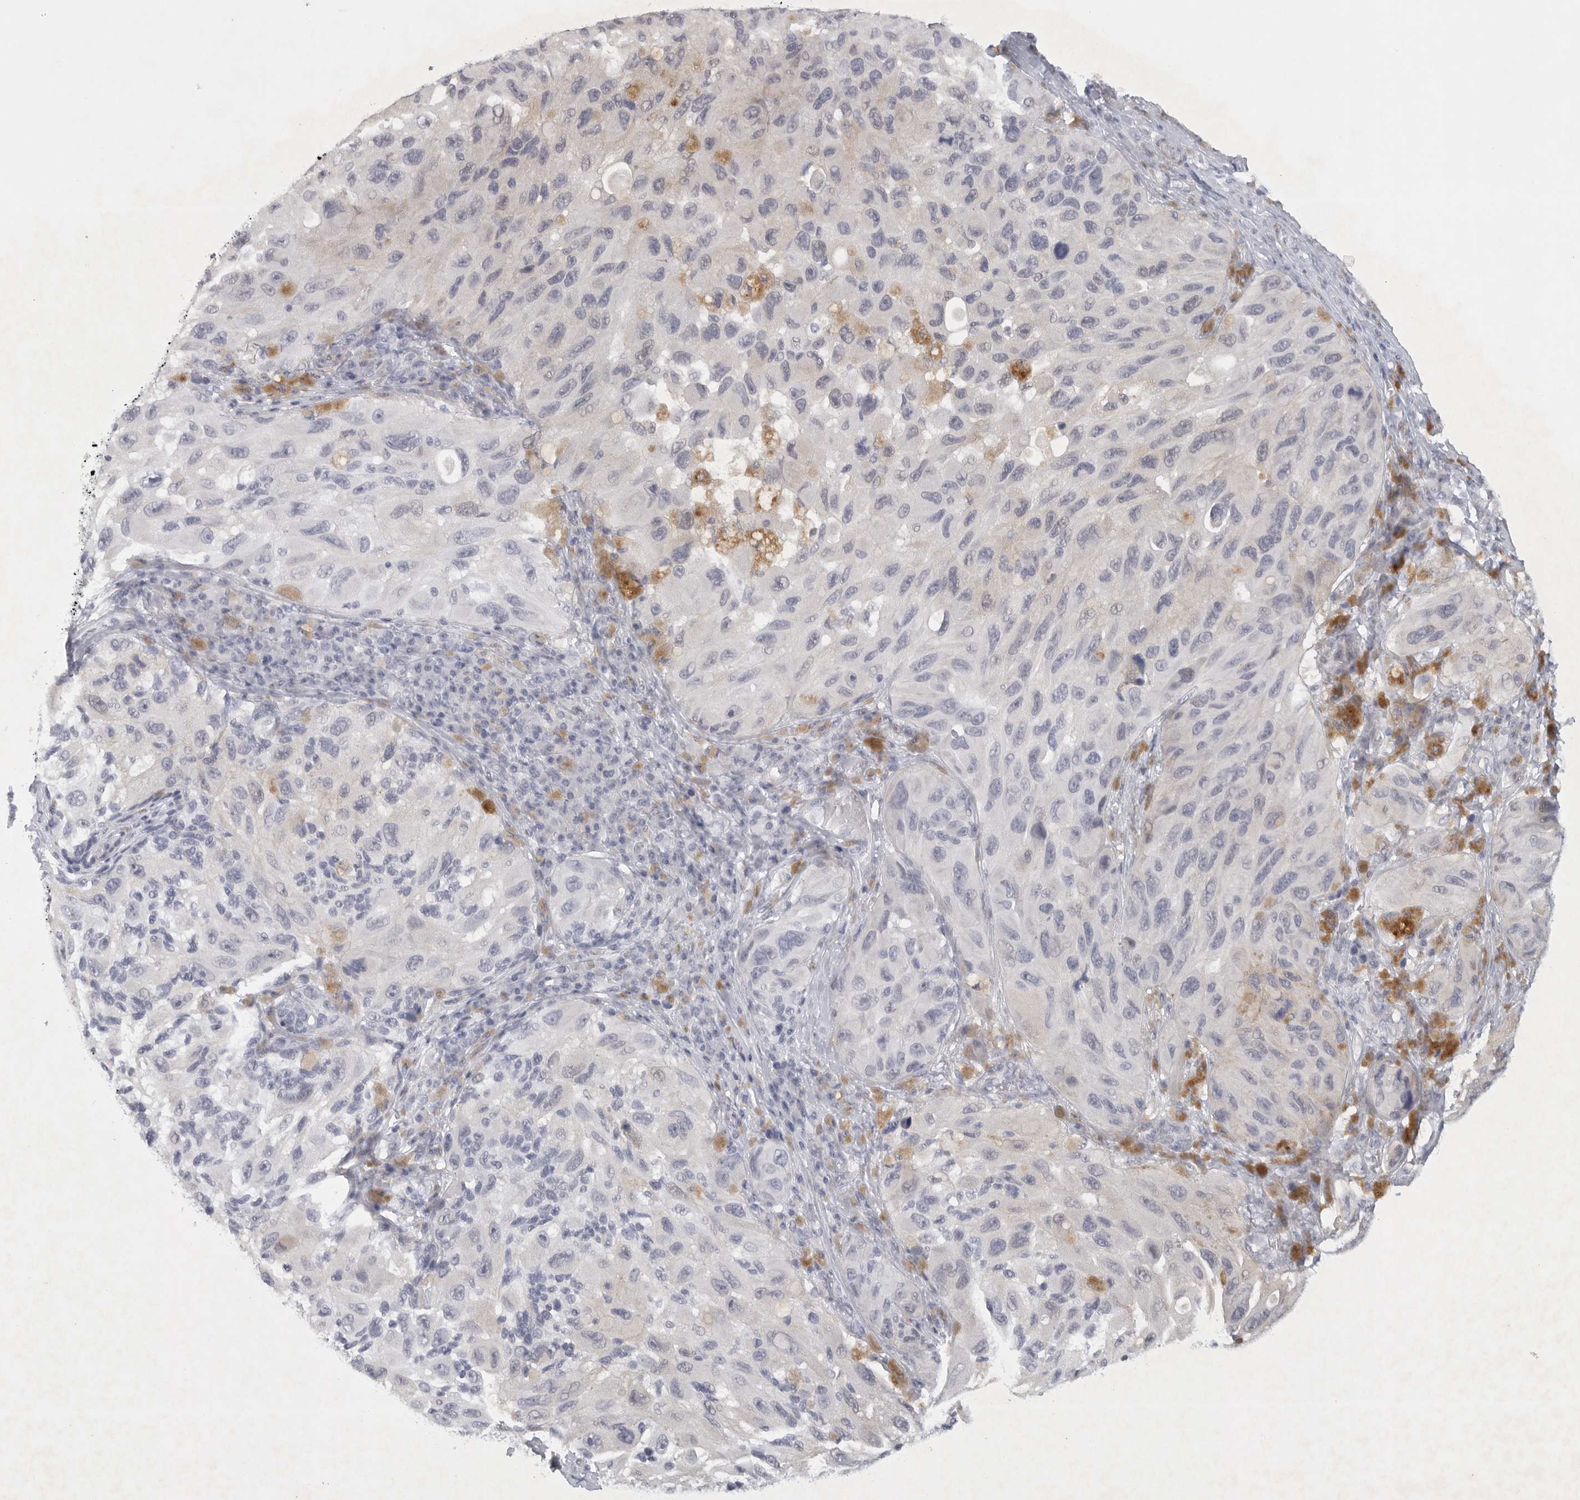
{"staining": {"intensity": "negative", "quantity": "none", "location": "none"}, "tissue": "melanoma", "cell_type": "Tumor cells", "image_type": "cancer", "snomed": [{"axis": "morphology", "description": "Malignant melanoma, NOS"}, {"axis": "topography", "description": "Skin"}], "caption": "An immunohistochemistry (IHC) micrograph of melanoma is shown. There is no staining in tumor cells of melanoma.", "gene": "TNR", "patient": {"sex": "female", "age": 73}}